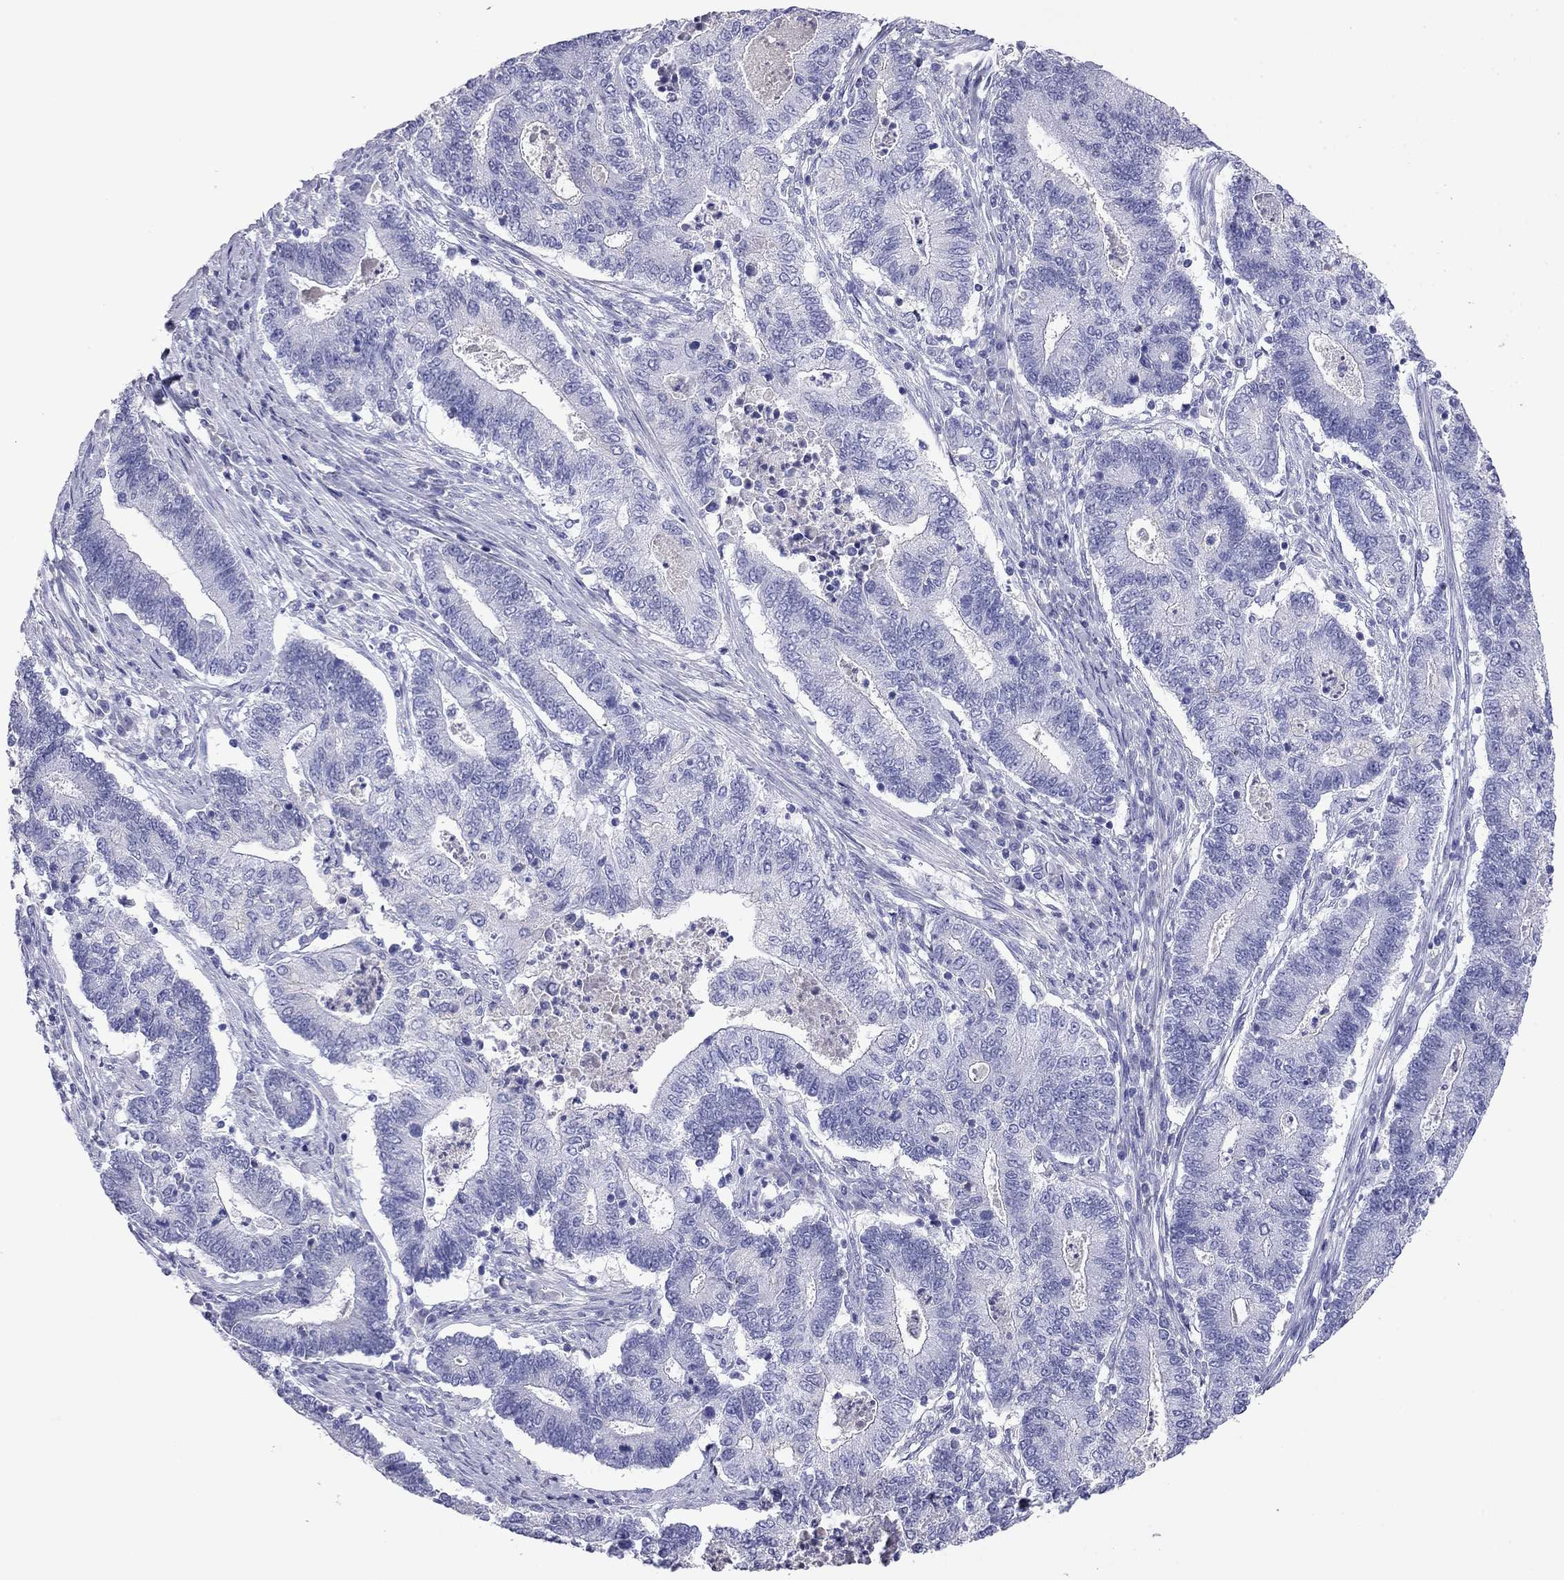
{"staining": {"intensity": "negative", "quantity": "none", "location": "none"}, "tissue": "endometrial cancer", "cell_type": "Tumor cells", "image_type": "cancer", "snomed": [{"axis": "morphology", "description": "Adenocarcinoma, NOS"}, {"axis": "topography", "description": "Uterus"}, {"axis": "topography", "description": "Endometrium"}], "caption": "High magnification brightfield microscopy of endometrial adenocarcinoma stained with DAB (3,3'-diaminobenzidine) (brown) and counterstained with hematoxylin (blue): tumor cells show no significant expression. (DAB (3,3'-diaminobenzidine) immunohistochemistry (IHC), high magnification).", "gene": "ODF4", "patient": {"sex": "female", "age": 54}}